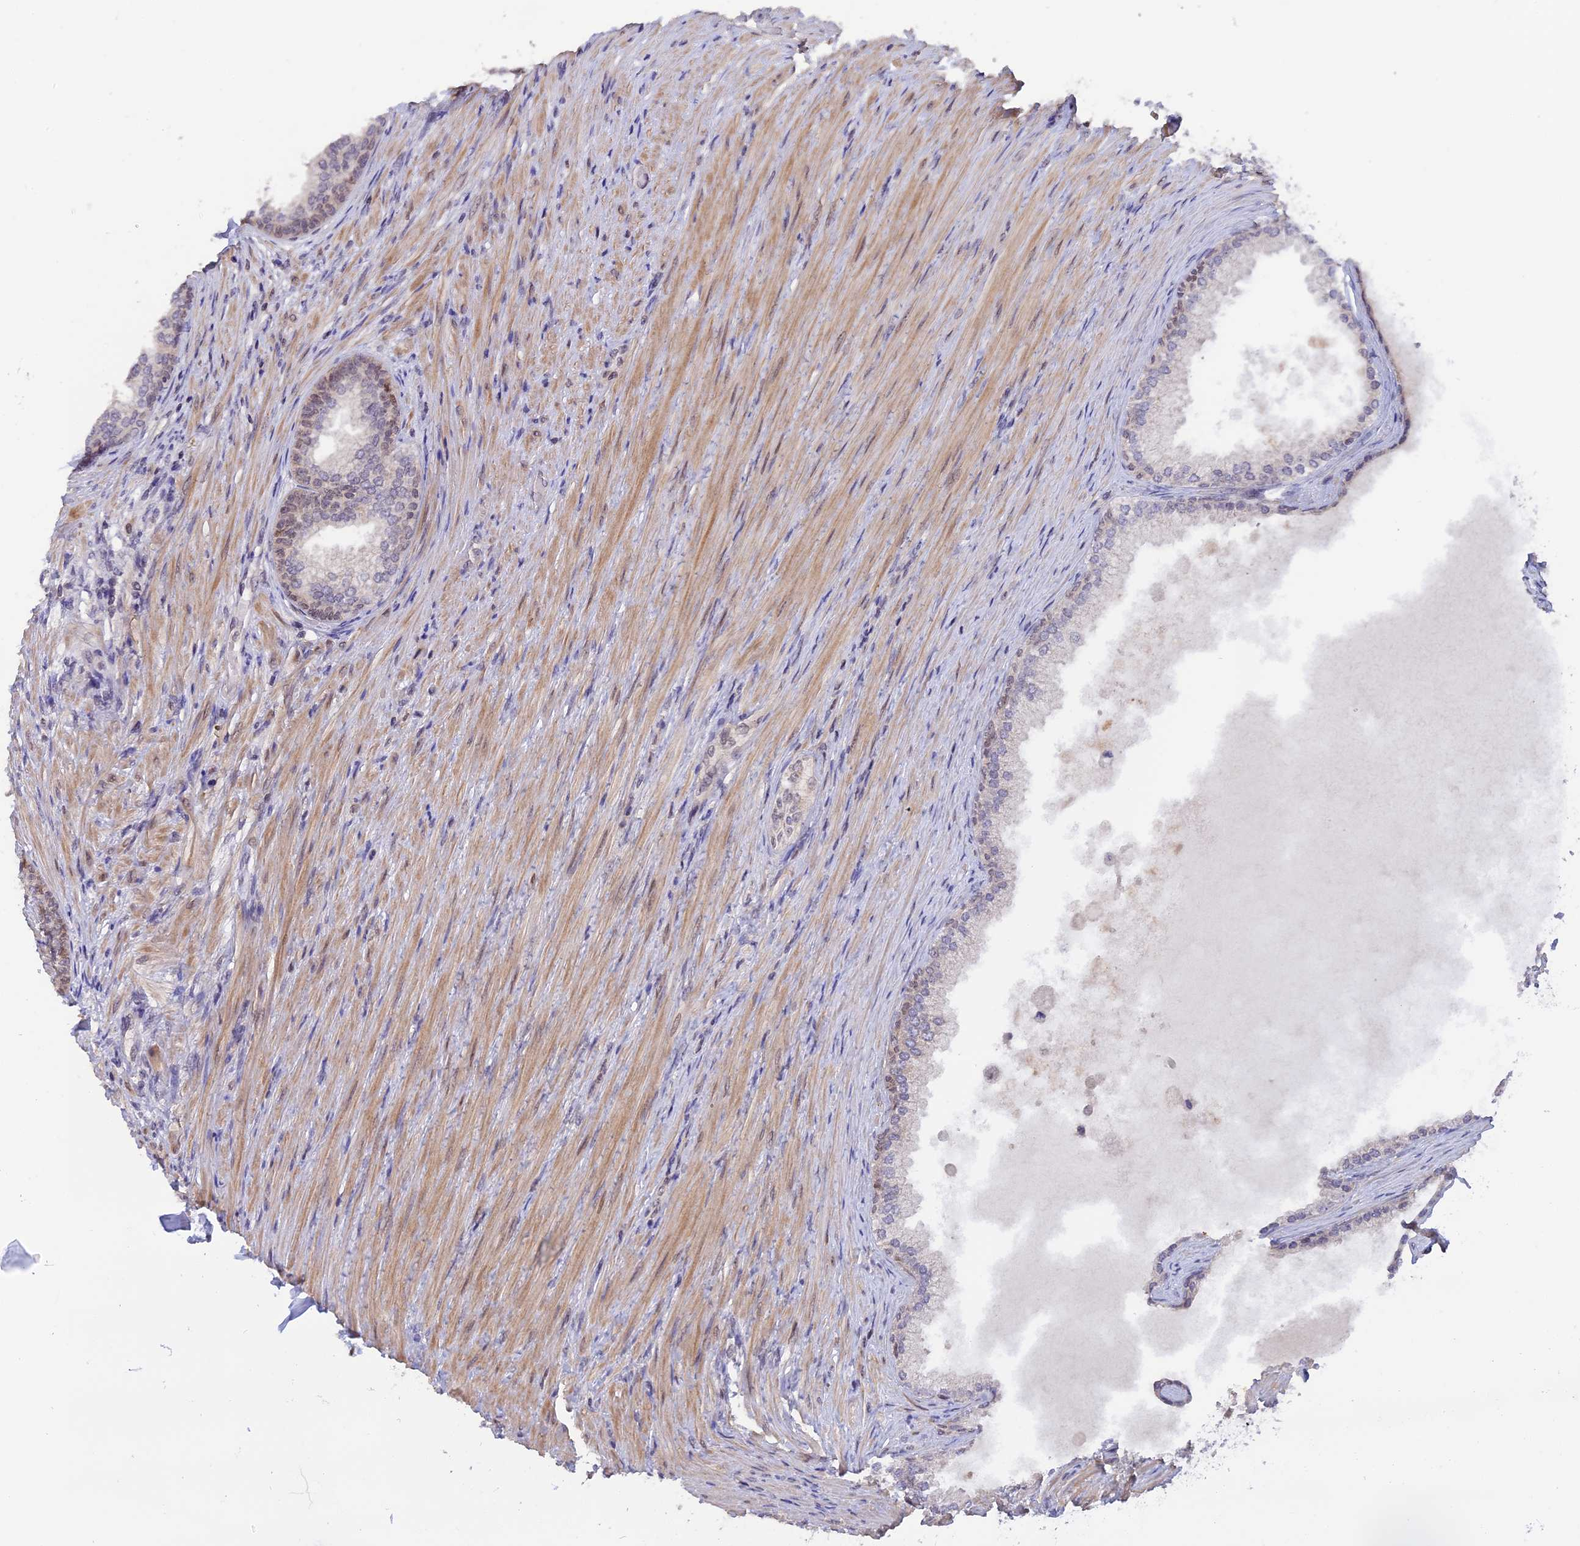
{"staining": {"intensity": "weak", "quantity": "<25%", "location": "nuclear"}, "tissue": "prostate", "cell_type": "Glandular cells", "image_type": "normal", "snomed": [{"axis": "morphology", "description": "Normal tissue, NOS"}, {"axis": "topography", "description": "Prostate"}], "caption": "Histopathology image shows no protein expression in glandular cells of benign prostate. (DAB (3,3'-diaminobenzidine) immunohistochemistry (IHC) with hematoxylin counter stain).", "gene": "RFC5", "patient": {"sex": "male", "age": 76}}